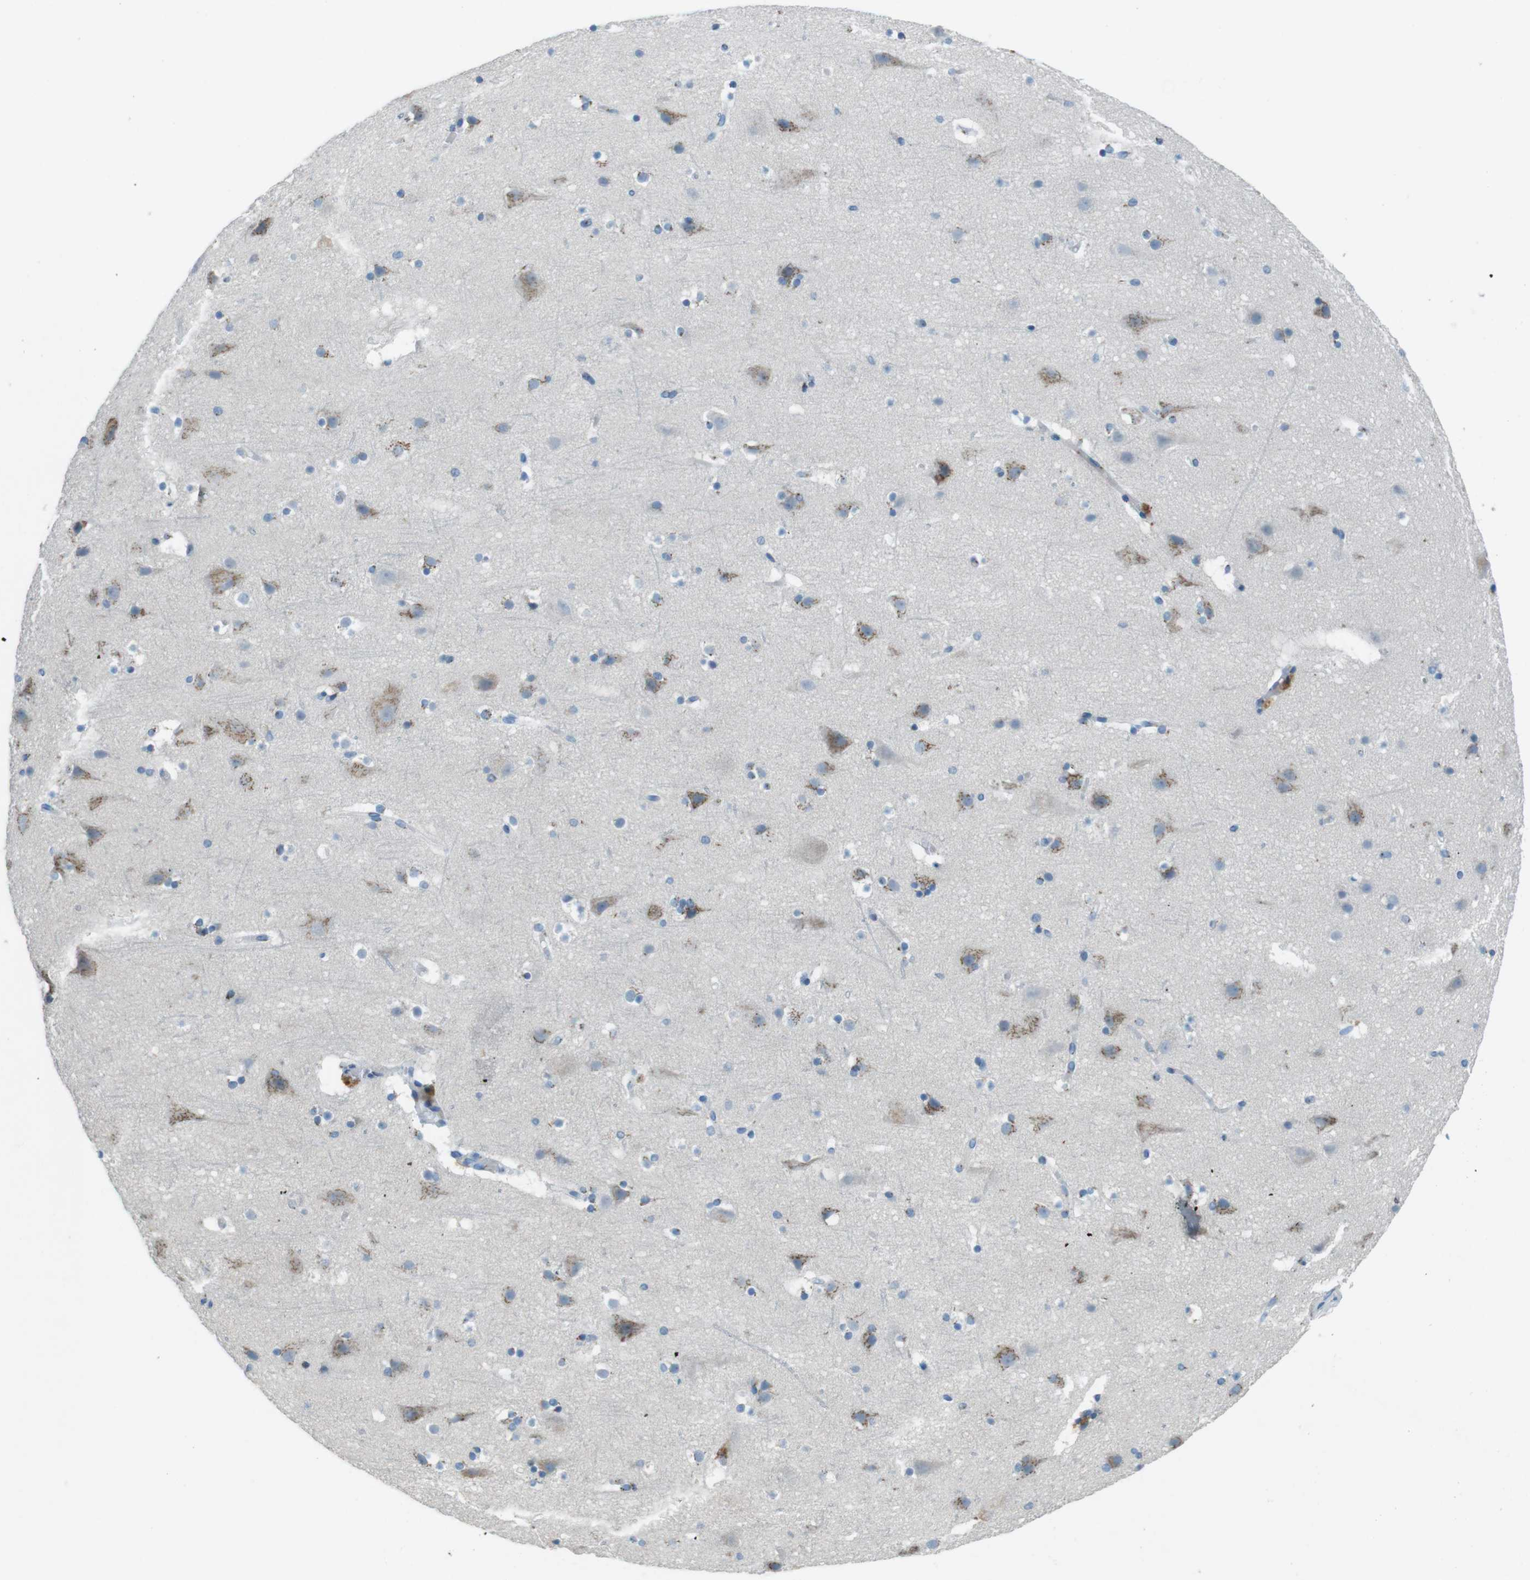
{"staining": {"intensity": "negative", "quantity": "none", "location": "none"}, "tissue": "cerebral cortex", "cell_type": "Endothelial cells", "image_type": "normal", "snomed": [{"axis": "morphology", "description": "Normal tissue, NOS"}, {"axis": "topography", "description": "Cerebral cortex"}], "caption": "Unremarkable cerebral cortex was stained to show a protein in brown. There is no significant staining in endothelial cells. (Stains: DAB (3,3'-diaminobenzidine) immunohistochemistry with hematoxylin counter stain, Microscopy: brightfield microscopy at high magnification).", "gene": "TXNDC15", "patient": {"sex": "male", "age": 45}}